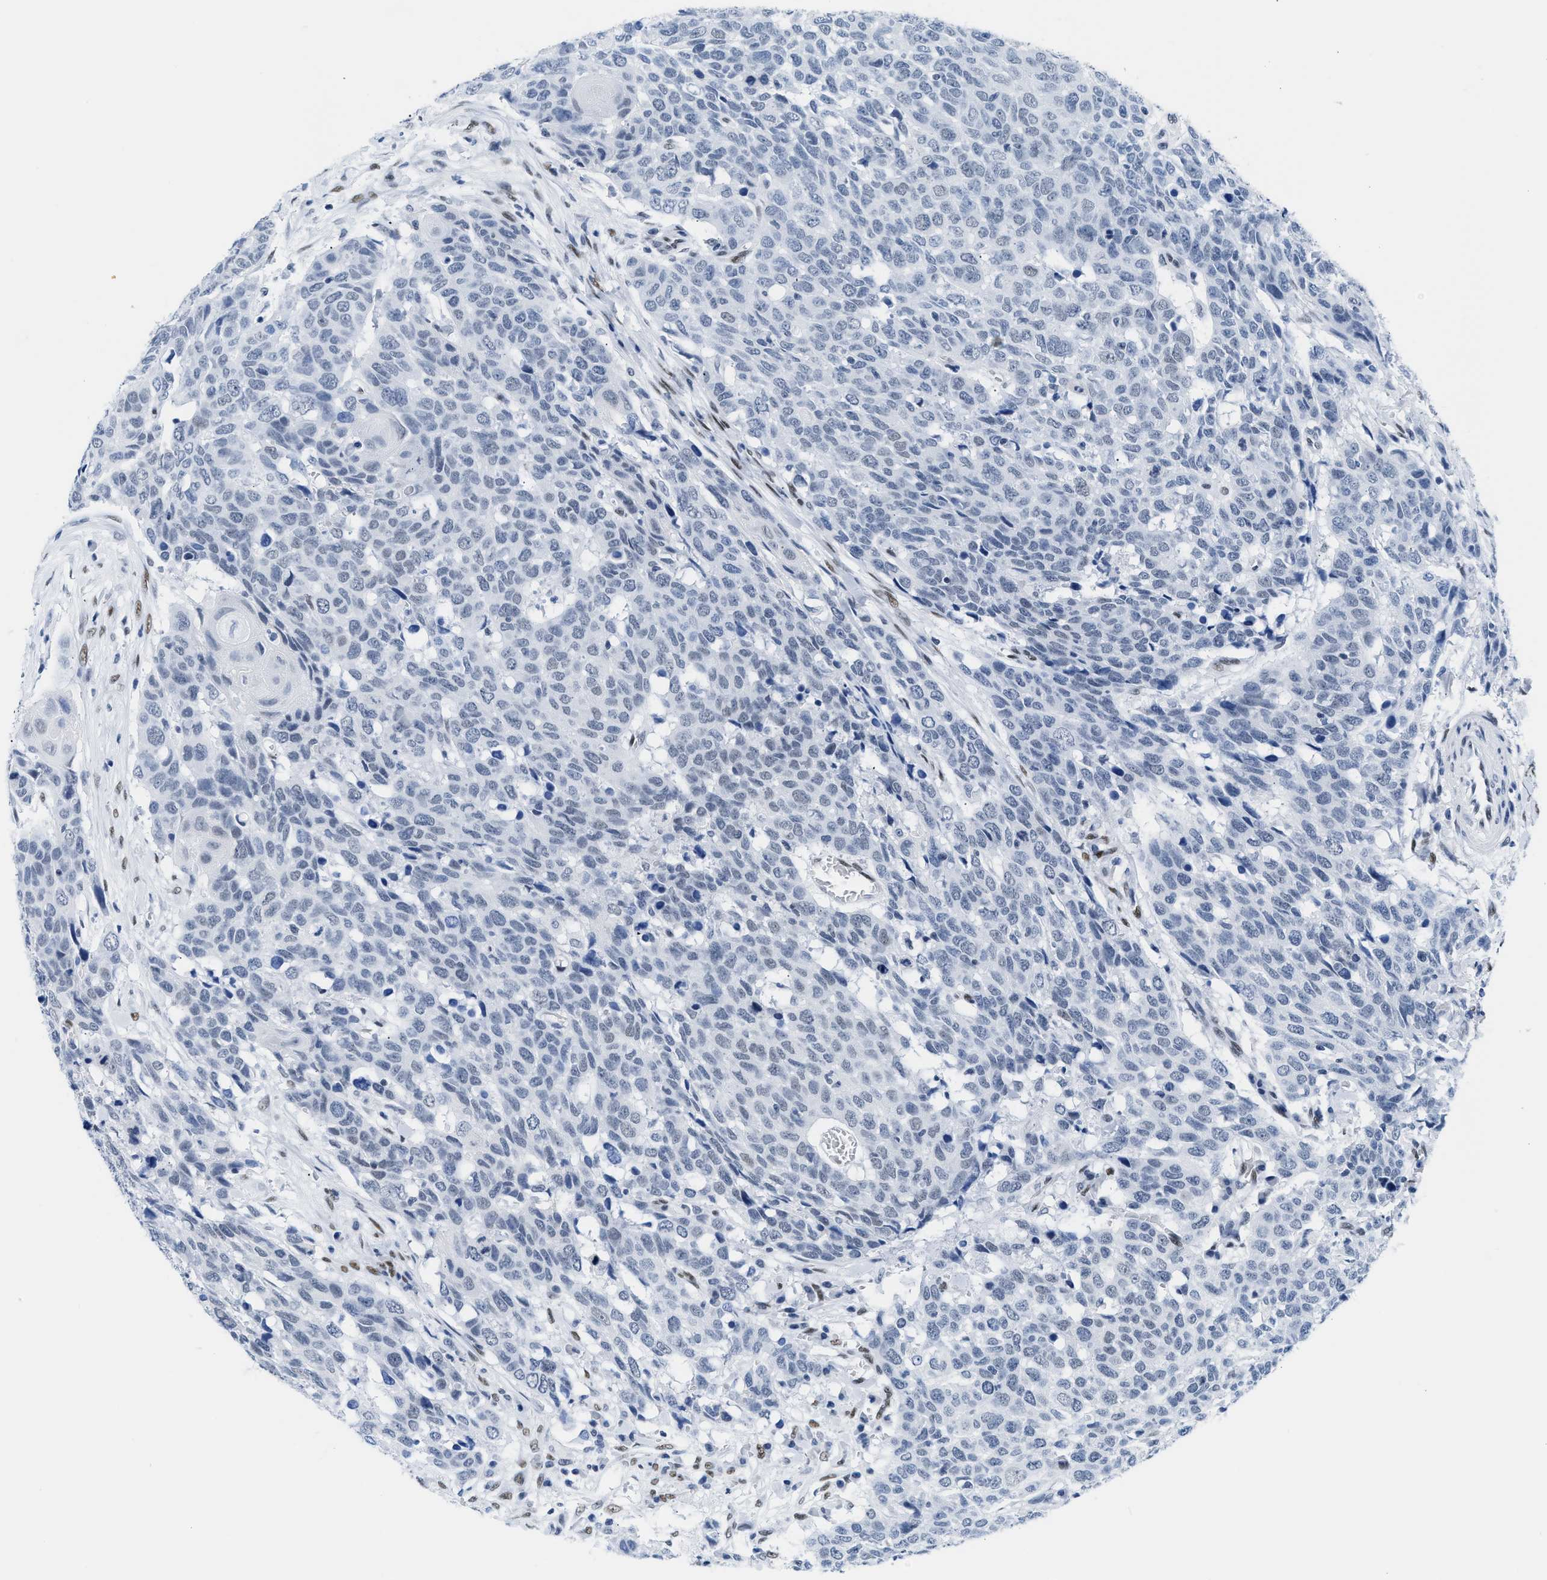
{"staining": {"intensity": "negative", "quantity": "none", "location": "none"}, "tissue": "head and neck cancer", "cell_type": "Tumor cells", "image_type": "cancer", "snomed": [{"axis": "morphology", "description": "Squamous cell carcinoma, NOS"}, {"axis": "topography", "description": "Head-Neck"}], "caption": "Micrograph shows no protein positivity in tumor cells of head and neck cancer (squamous cell carcinoma) tissue.", "gene": "CTBP1", "patient": {"sex": "male", "age": 66}}